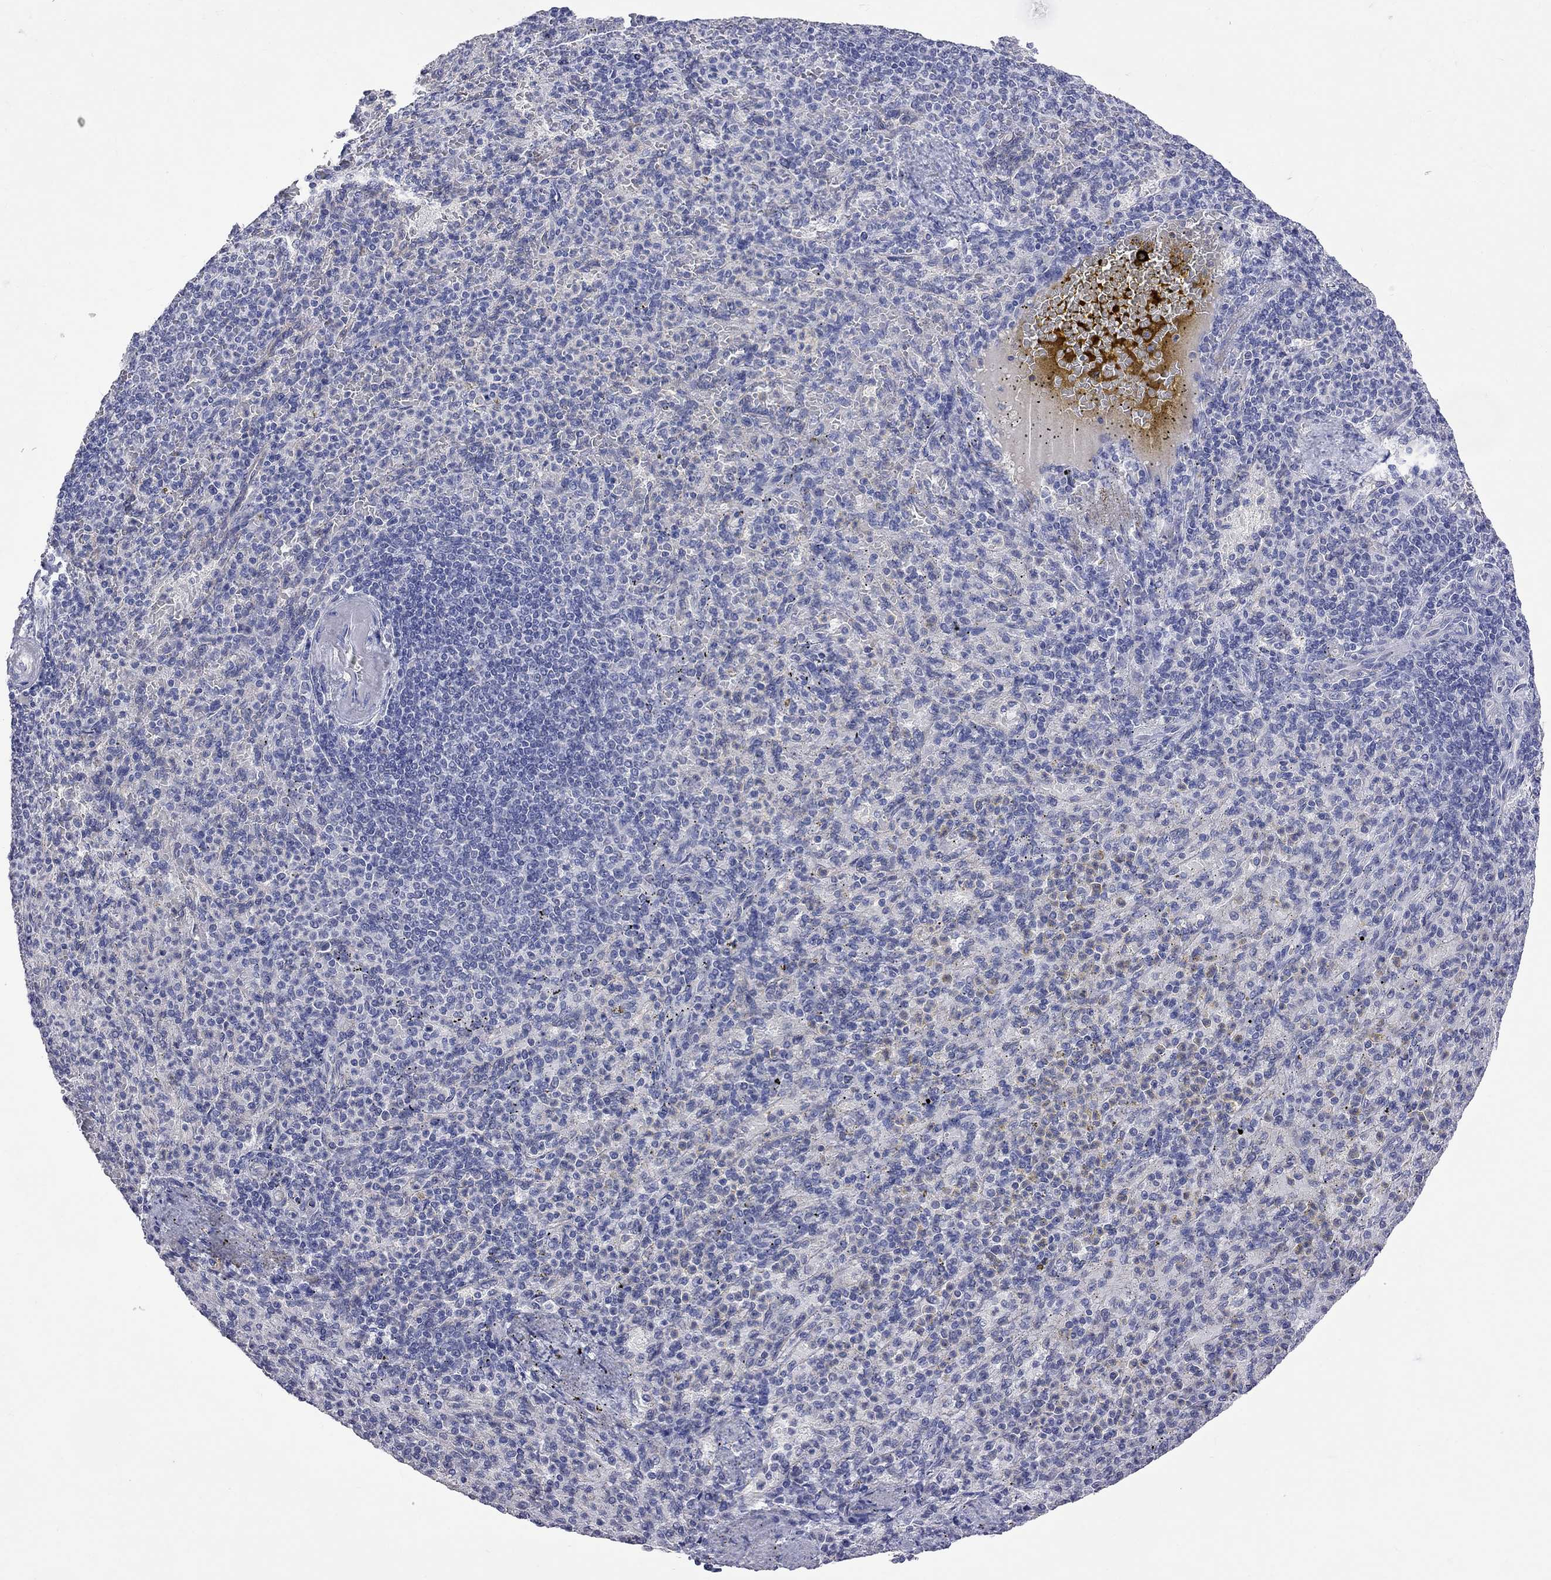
{"staining": {"intensity": "negative", "quantity": "none", "location": "none"}, "tissue": "spleen", "cell_type": "Cells in red pulp", "image_type": "normal", "snomed": [{"axis": "morphology", "description": "Normal tissue, NOS"}, {"axis": "topography", "description": "Spleen"}], "caption": "An immunohistochemistry (IHC) photomicrograph of benign spleen is shown. There is no staining in cells in red pulp of spleen.", "gene": "KCND2", "patient": {"sex": "female", "age": 74}}